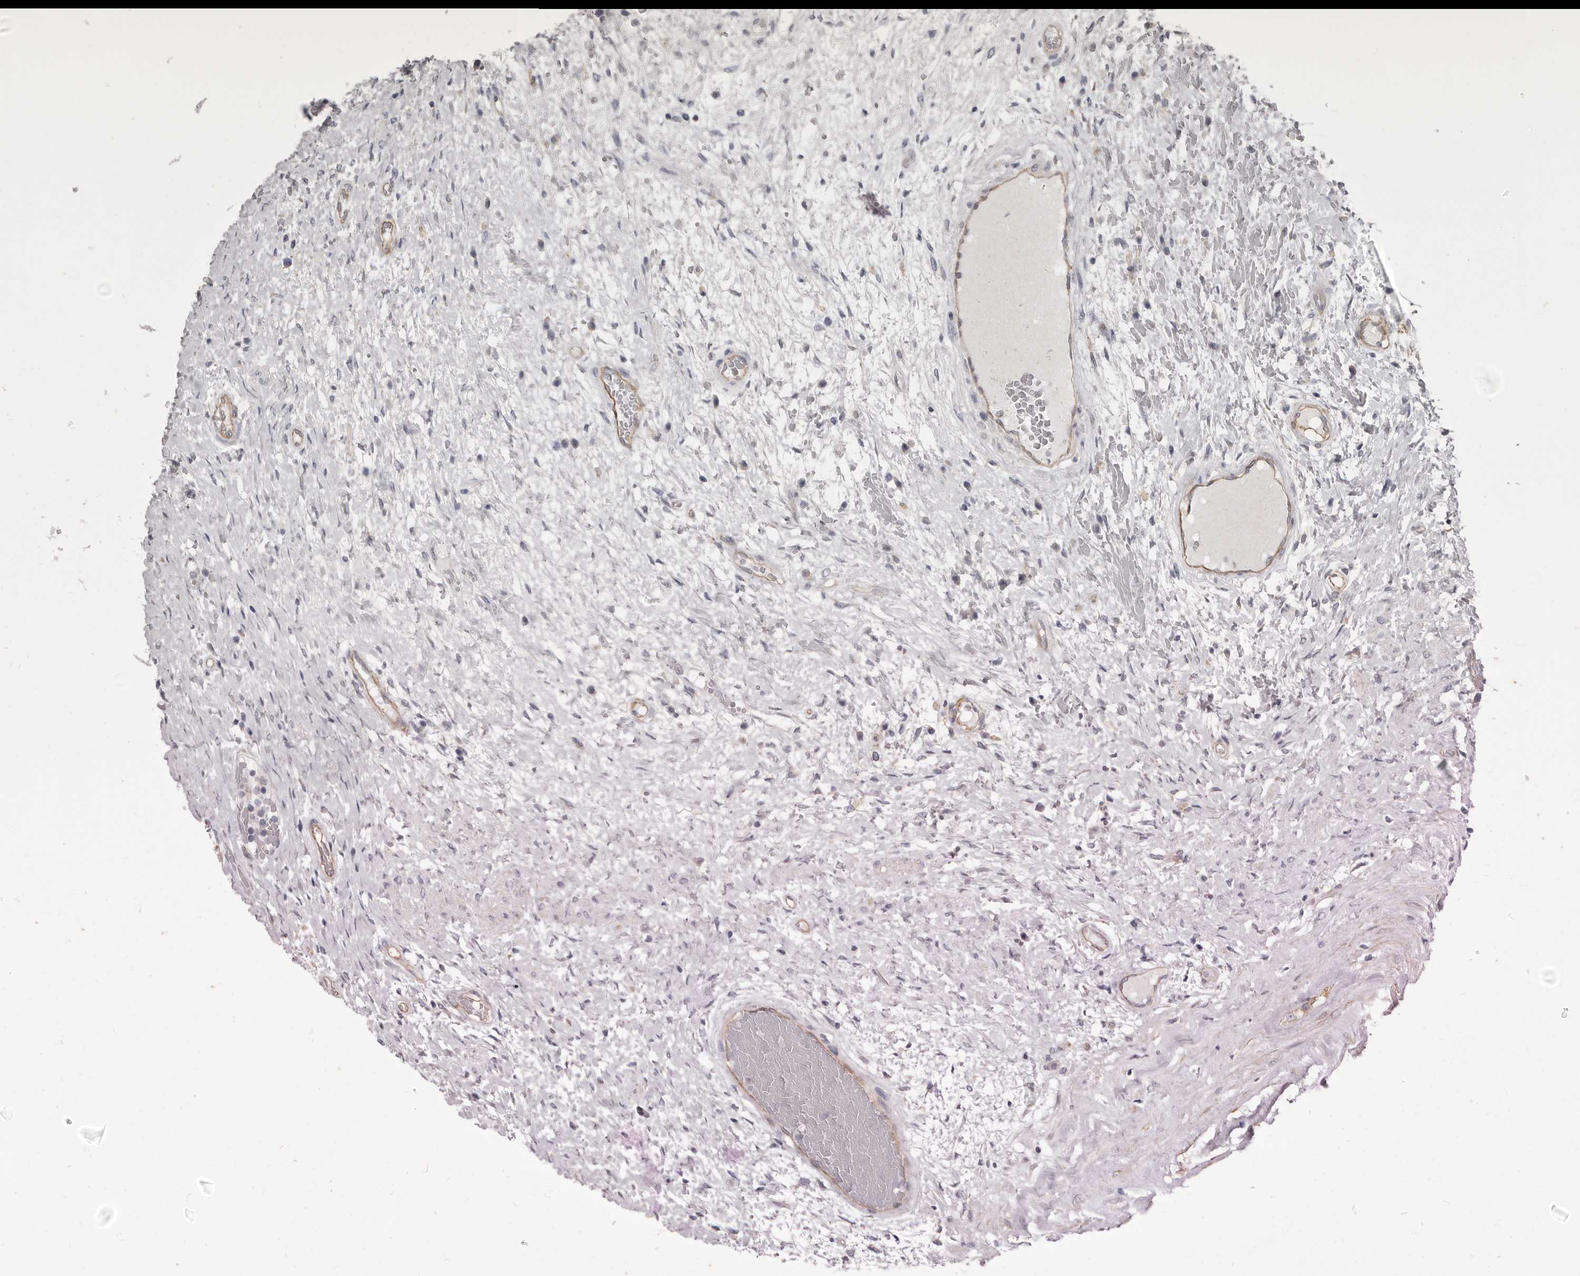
{"staining": {"intensity": "negative", "quantity": "none", "location": "none"}, "tissue": "testis cancer", "cell_type": "Tumor cells", "image_type": "cancer", "snomed": [{"axis": "morphology", "description": "Carcinoma, Embryonal, NOS"}, {"axis": "topography", "description": "Testis"}], "caption": "This is an immunohistochemistry (IHC) image of human testis cancer. There is no staining in tumor cells.", "gene": "P2RX6", "patient": {"sex": "male", "age": 26}}